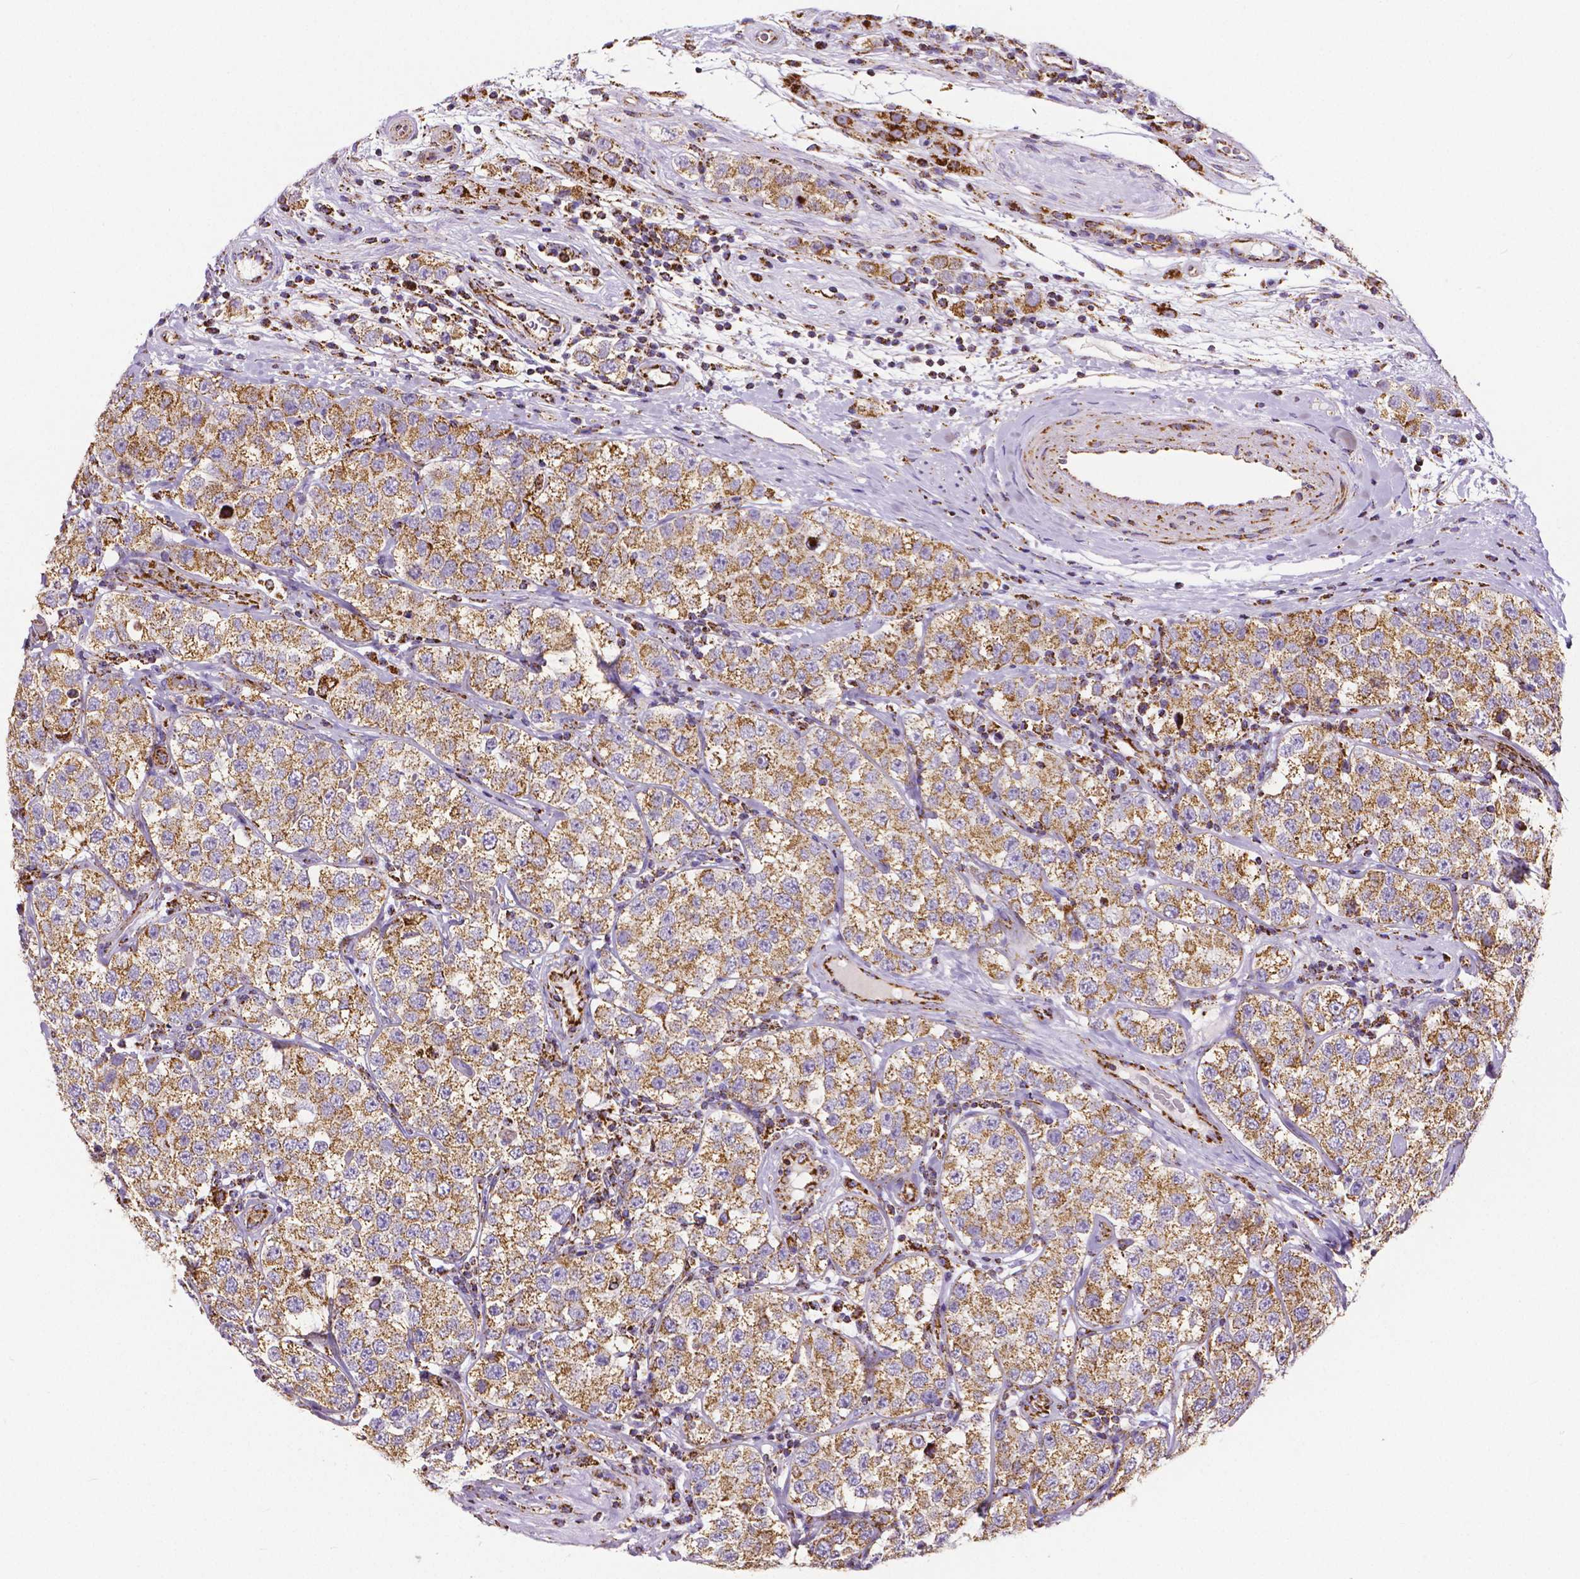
{"staining": {"intensity": "moderate", "quantity": ">75%", "location": "cytoplasmic/membranous"}, "tissue": "testis cancer", "cell_type": "Tumor cells", "image_type": "cancer", "snomed": [{"axis": "morphology", "description": "Seminoma, NOS"}, {"axis": "topography", "description": "Testis"}], "caption": "Seminoma (testis) was stained to show a protein in brown. There is medium levels of moderate cytoplasmic/membranous positivity in about >75% of tumor cells.", "gene": "MACC1", "patient": {"sex": "male", "age": 34}}